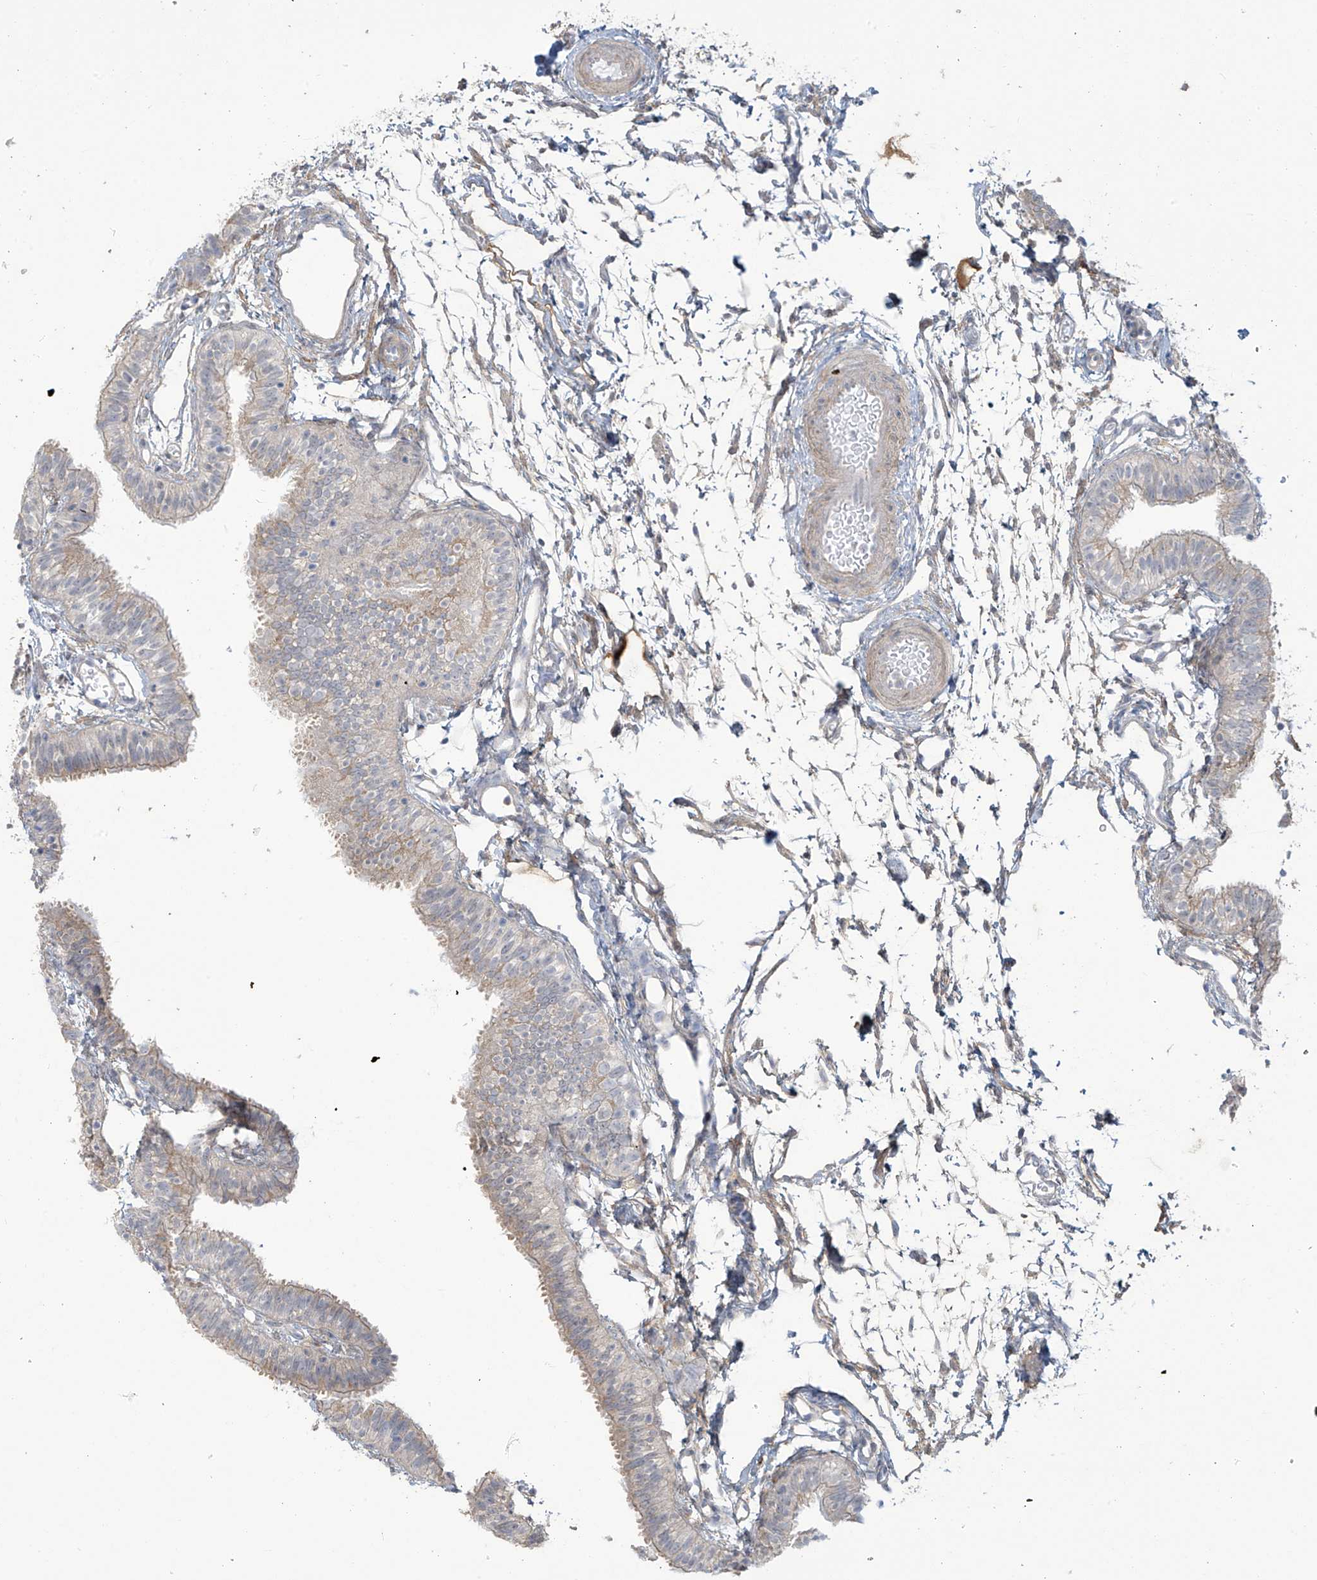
{"staining": {"intensity": "weak", "quantity": "<25%", "location": "cytoplasmic/membranous"}, "tissue": "fallopian tube", "cell_type": "Glandular cells", "image_type": "normal", "snomed": [{"axis": "morphology", "description": "Normal tissue, NOS"}, {"axis": "topography", "description": "Fallopian tube"}], "caption": "A high-resolution micrograph shows IHC staining of normal fallopian tube, which exhibits no significant positivity in glandular cells.", "gene": "TAGAP", "patient": {"sex": "female", "age": 35}}